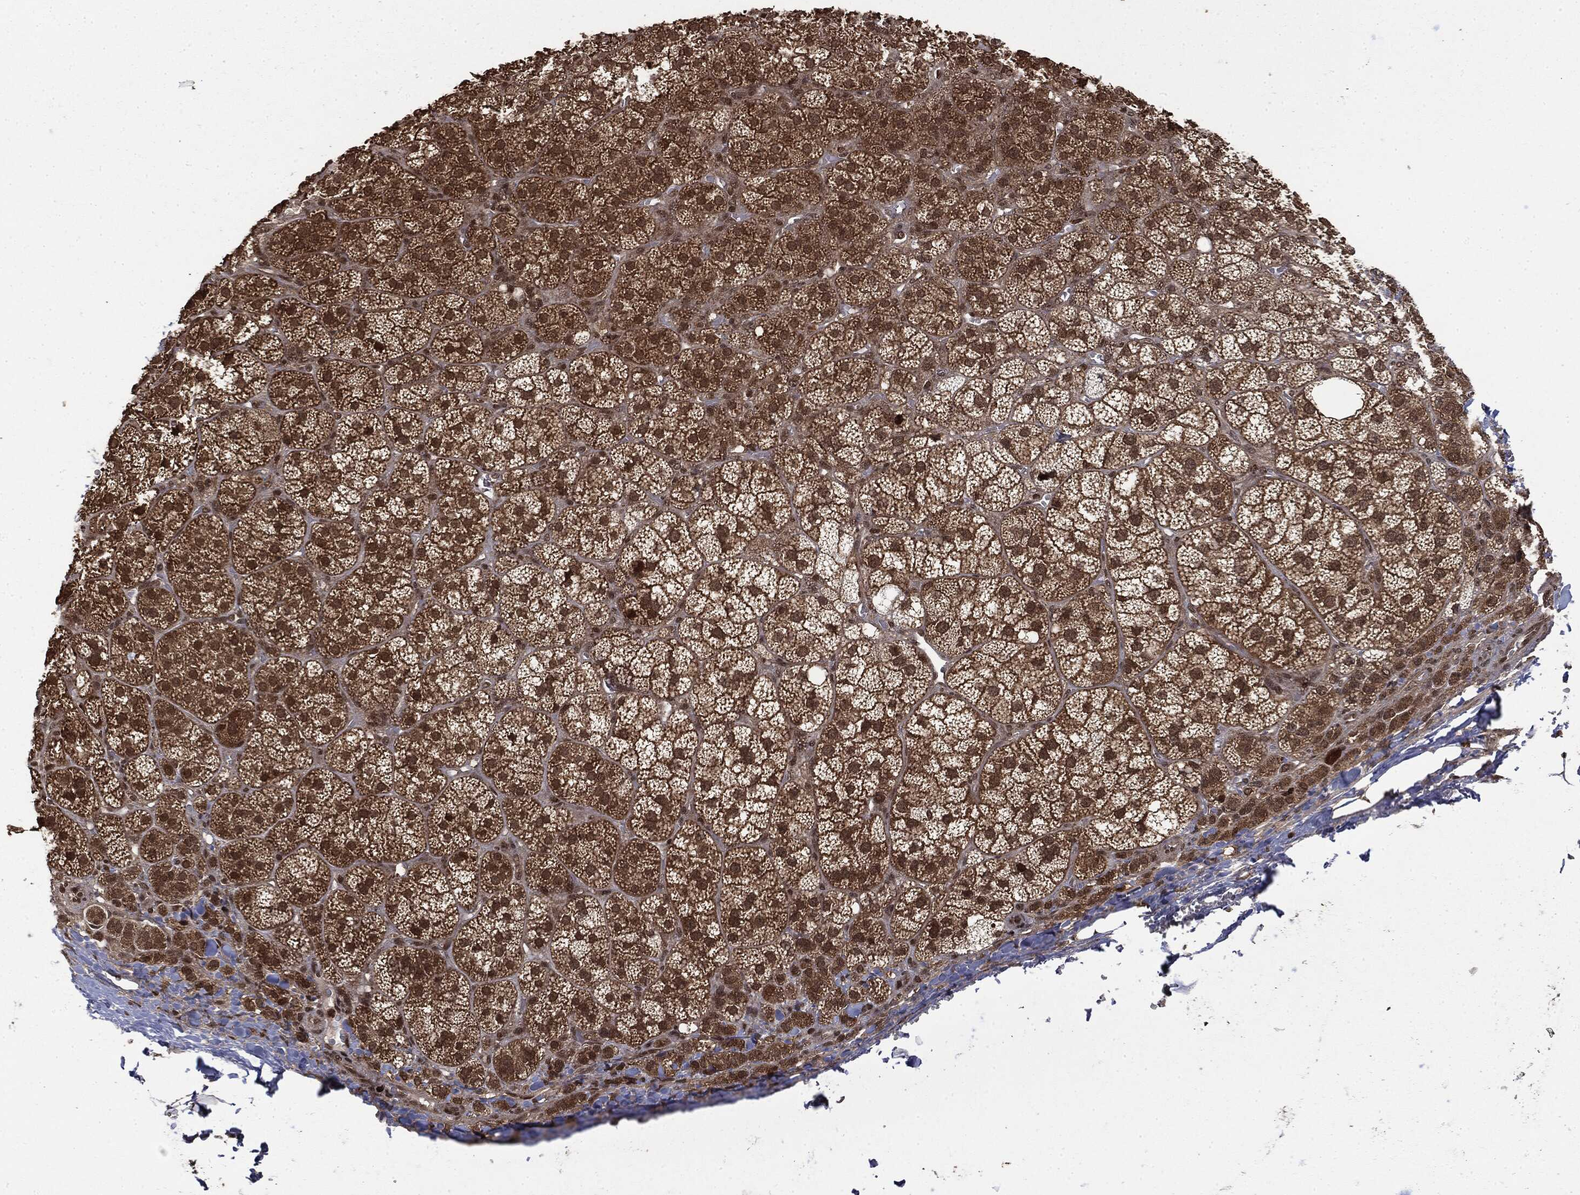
{"staining": {"intensity": "moderate", "quantity": ">75%", "location": "cytoplasmic/membranous,nuclear"}, "tissue": "adrenal gland", "cell_type": "Glandular cells", "image_type": "normal", "snomed": [{"axis": "morphology", "description": "Normal tissue, NOS"}, {"axis": "topography", "description": "Adrenal gland"}], "caption": "Immunohistochemistry (IHC) micrograph of normal human adrenal gland stained for a protein (brown), which shows medium levels of moderate cytoplasmic/membranous,nuclear staining in approximately >75% of glandular cells.", "gene": "CTDP1", "patient": {"sex": "female", "age": 60}}